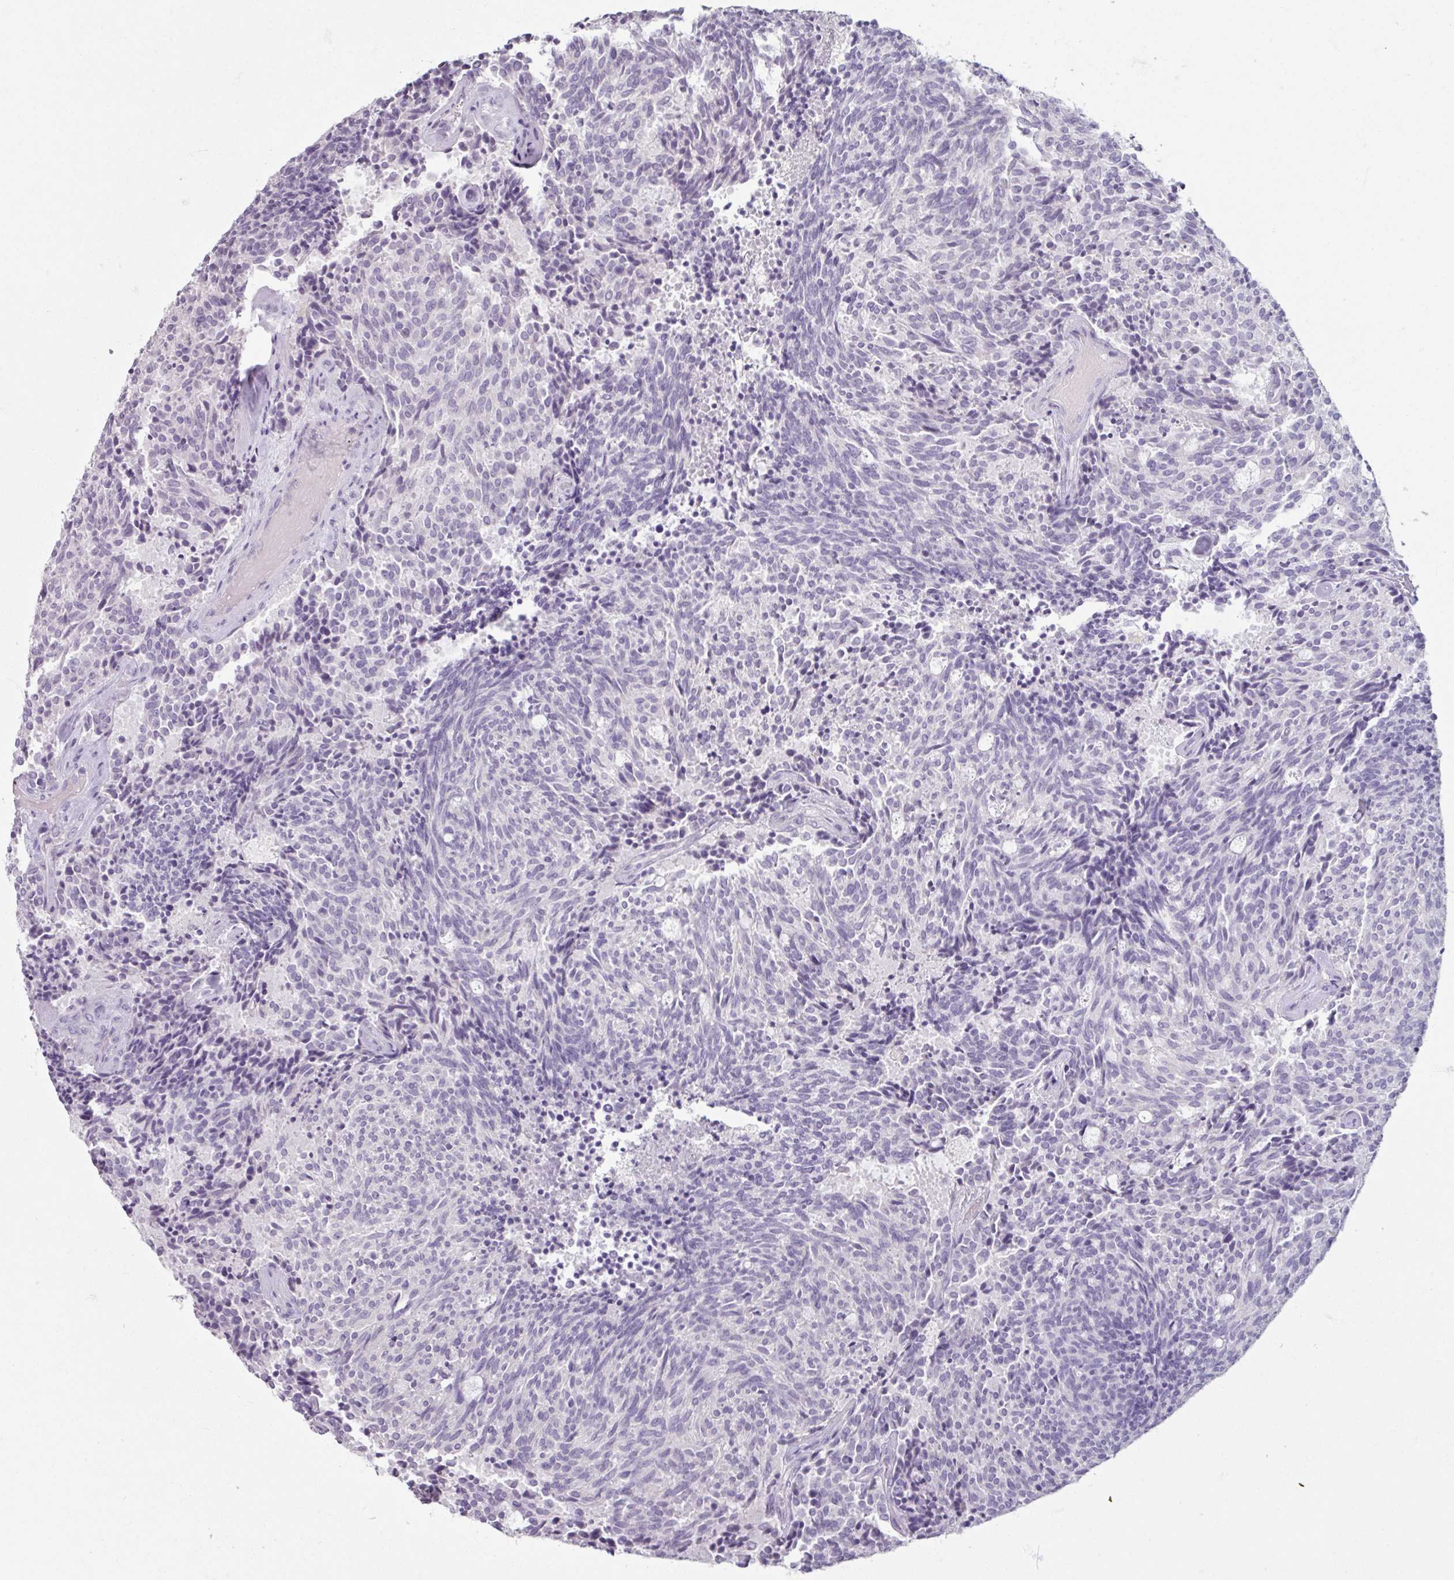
{"staining": {"intensity": "negative", "quantity": "none", "location": "none"}, "tissue": "carcinoid", "cell_type": "Tumor cells", "image_type": "cancer", "snomed": [{"axis": "morphology", "description": "Carcinoid, malignant, NOS"}, {"axis": "topography", "description": "Pancreas"}], "caption": "Tumor cells are negative for brown protein staining in carcinoid. (Stains: DAB IHC with hematoxylin counter stain, Microscopy: brightfield microscopy at high magnification).", "gene": "SLC27A5", "patient": {"sex": "female", "age": 54}}